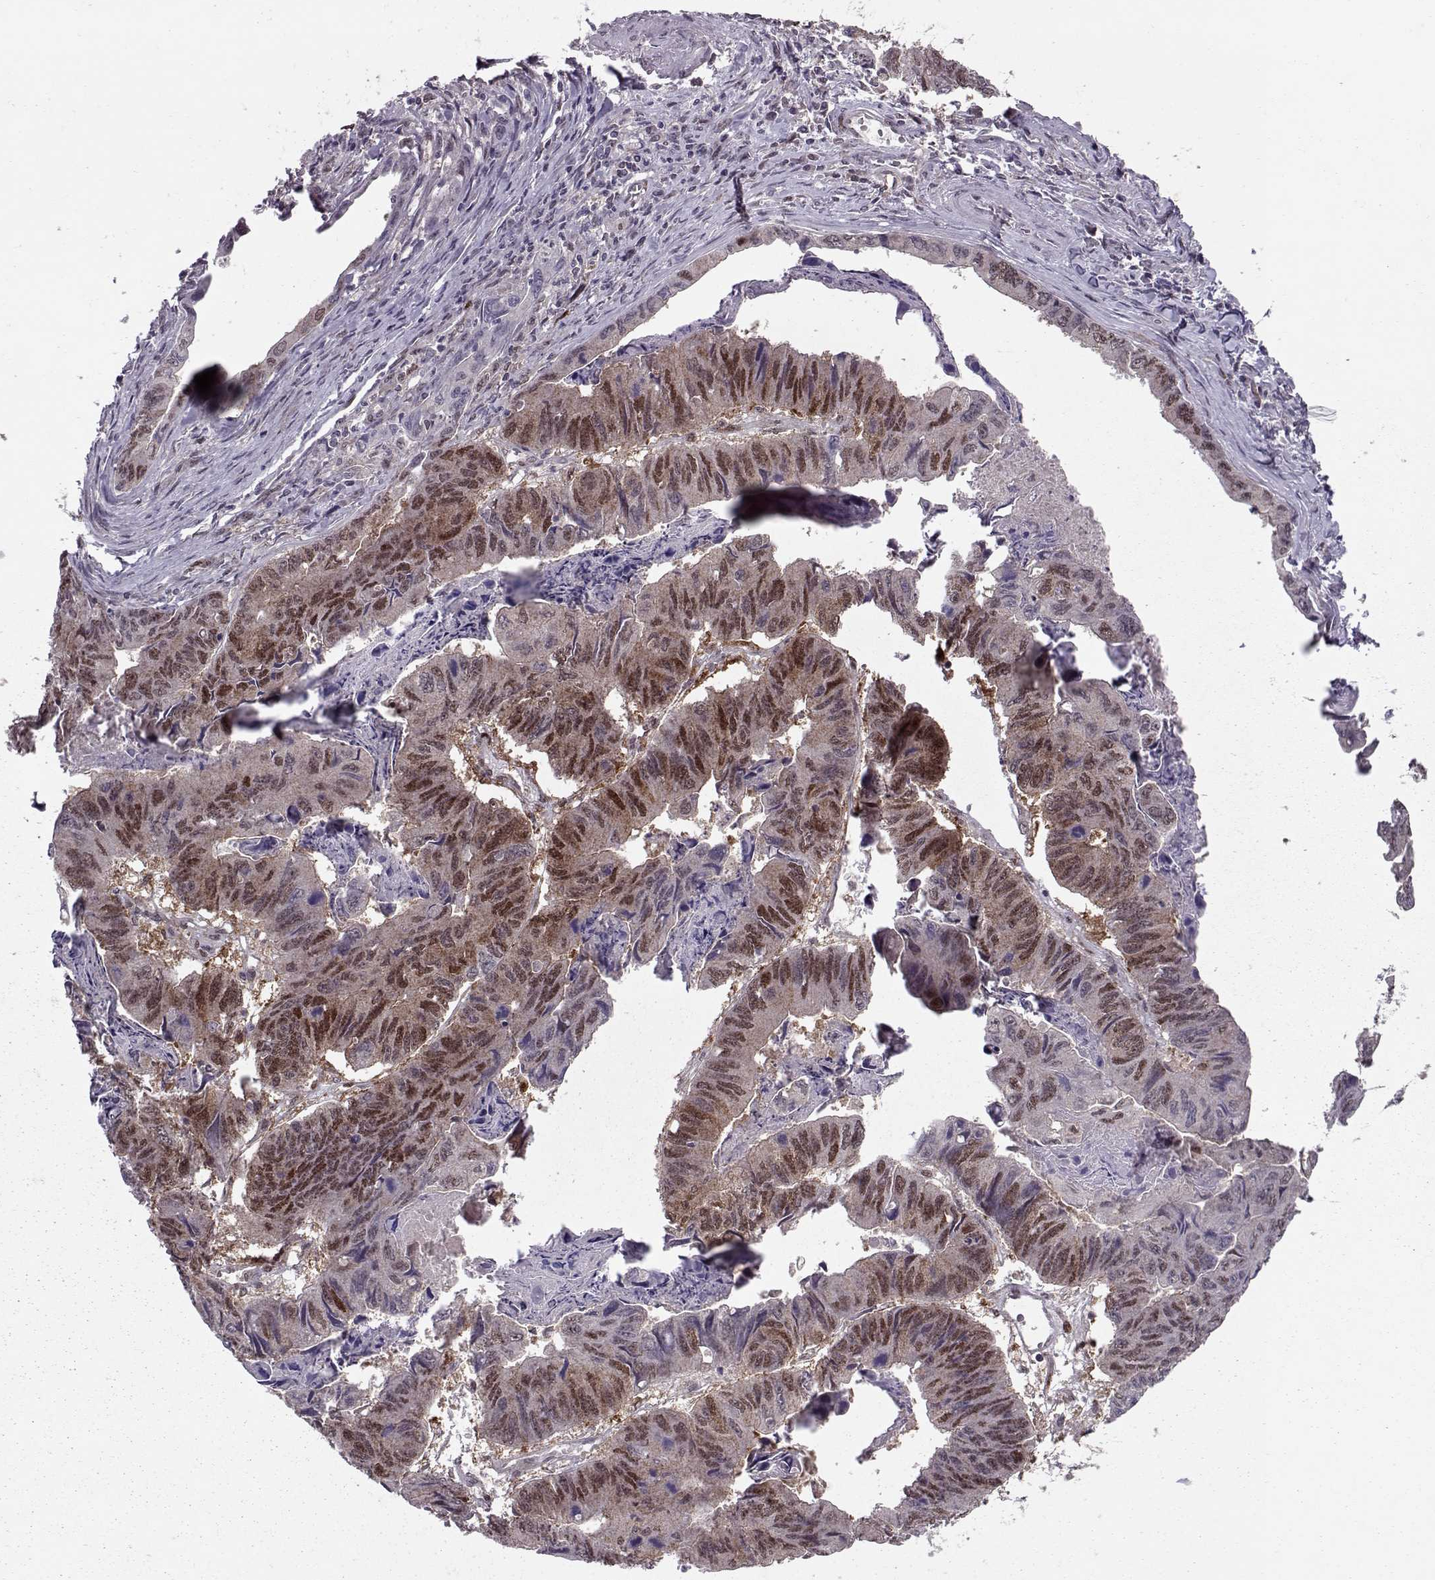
{"staining": {"intensity": "moderate", "quantity": "25%-75%", "location": "cytoplasmic/membranous,nuclear"}, "tissue": "stomach cancer", "cell_type": "Tumor cells", "image_type": "cancer", "snomed": [{"axis": "morphology", "description": "Adenocarcinoma, NOS"}, {"axis": "topography", "description": "Stomach, lower"}], "caption": "Tumor cells reveal moderate cytoplasmic/membranous and nuclear staining in approximately 25%-75% of cells in stomach cancer (adenocarcinoma). (Brightfield microscopy of DAB IHC at high magnification).", "gene": "CDK4", "patient": {"sex": "male", "age": 77}}